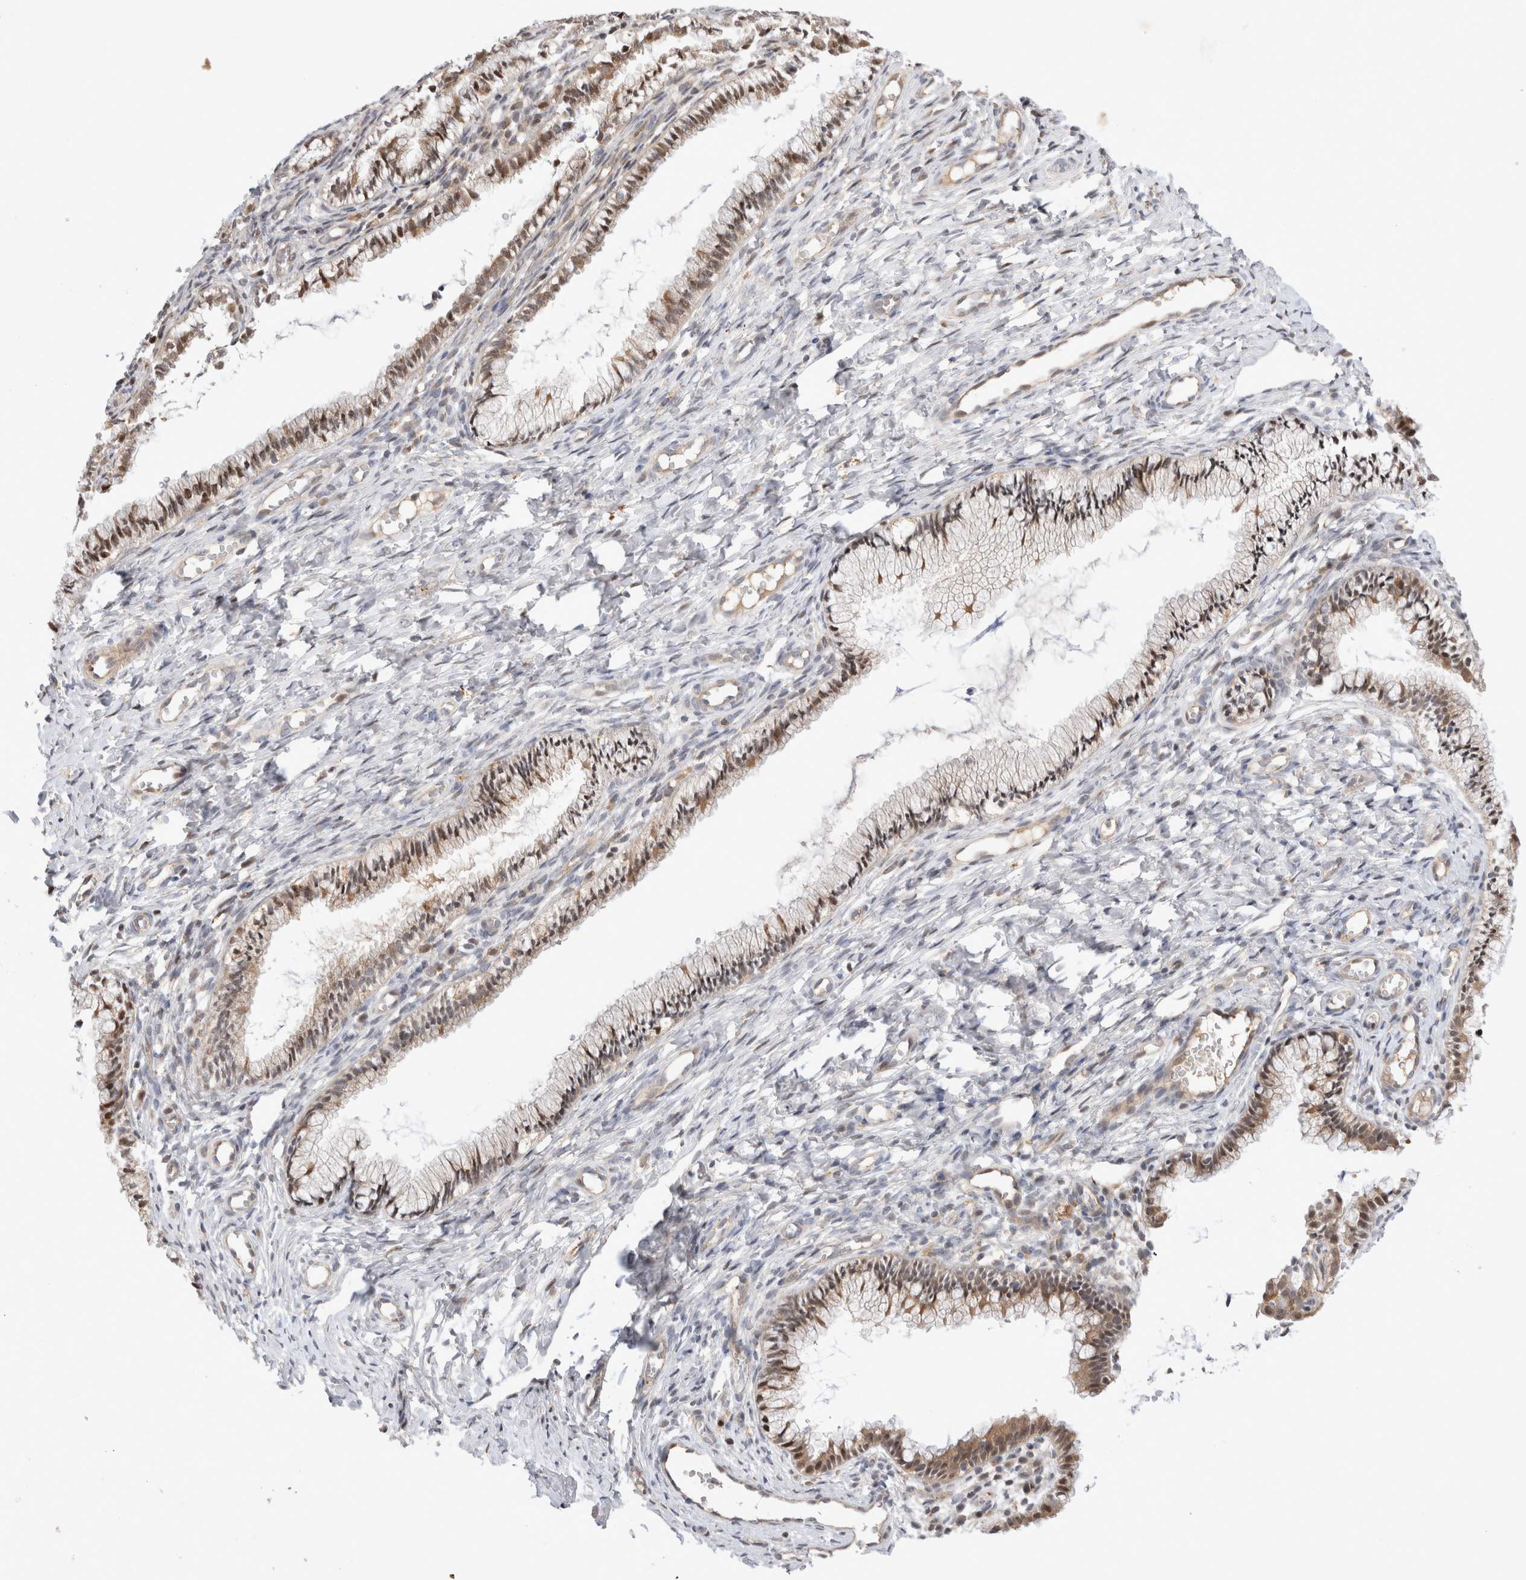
{"staining": {"intensity": "weak", "quantity": "25%-75%", "location": "cytoplasmic/membranous,nuclear"}, "tissue": "cervix", "cell_type": "Glandular cells", "image_type": "normal", "snomed": [{"axis": "morphology", "description": "Normal tissue, NOS"}, {"axis": "topography", "description": "Cervix"}], "caption": "Cervix stained with DAB (3,3'-diaminobenzidine) immunohistochemistry (IHC) exhibits low levels of weak cytoplasmic/membranous,nuclear positivity in about 25%-75% of glandular cells.", "gene": "HTT", "patient": {"sex": "female", "age": 27}}